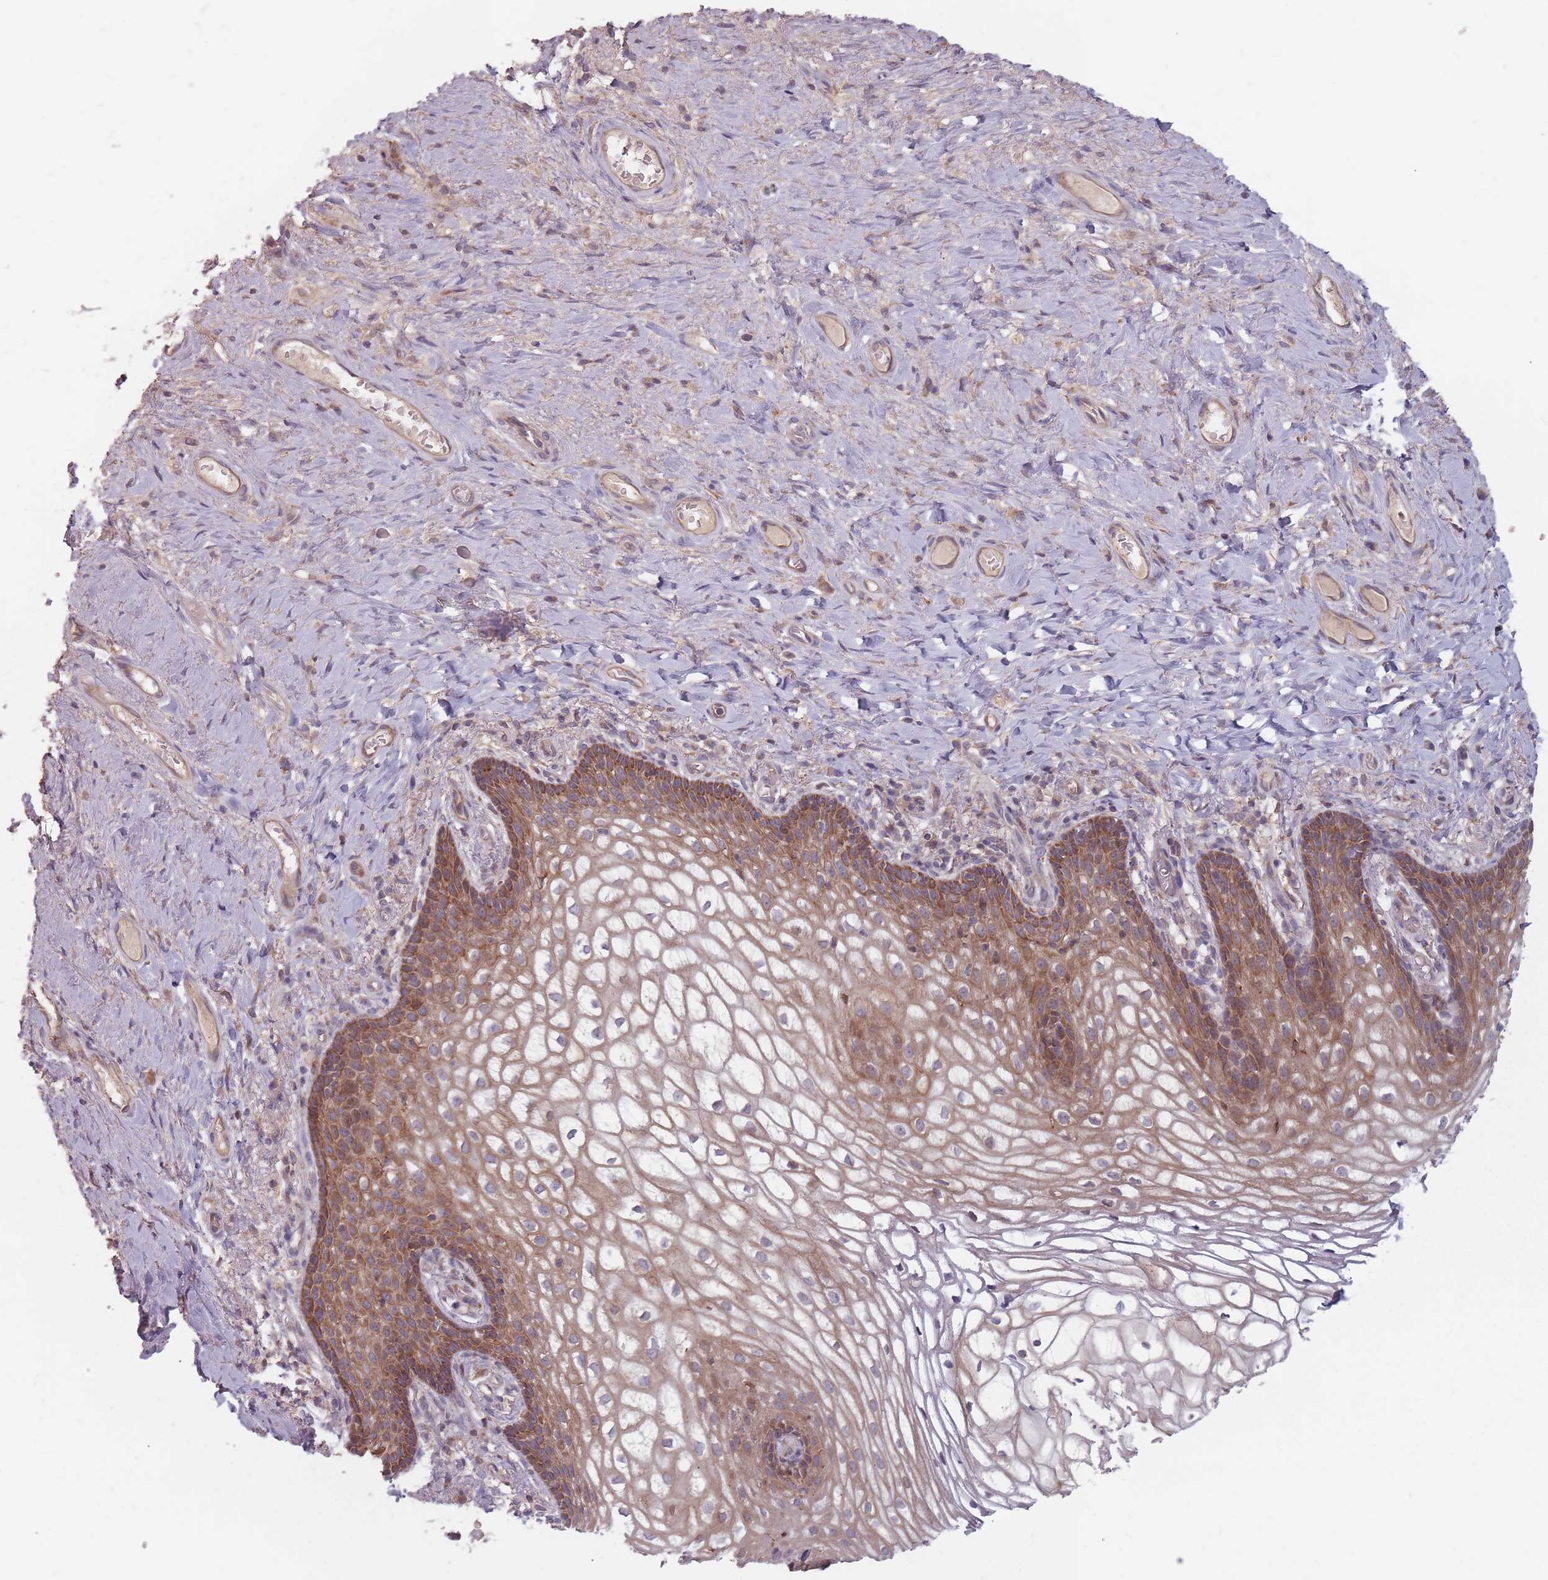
{"staining": {"intensity": "strong", "quantity": "25%-75%", "location": "cytoplasmic/membranous"}, "tissue": "vagina", "cell_type": "Squamous epithelial cells", "image_type": "normal", "snomed": [{"axis": "morphology", "description": "Normal tissue, NOS"}, {"axis": "topography", "description": "Vagina"}], "caption": "Vagina was stained to show a protein in brown. There is high levels of strong cytoplasmic/membranous positivity in about 25%-75% of squamous epithelial cells. The staining was performed using DAB (3,3'-diaminobenzidine), with brown indicating positive protein expression. Nuclei are stained blue with hematoxylin.", "gene": "ADAL", "patient": {"sex": "female", "age": 60}}